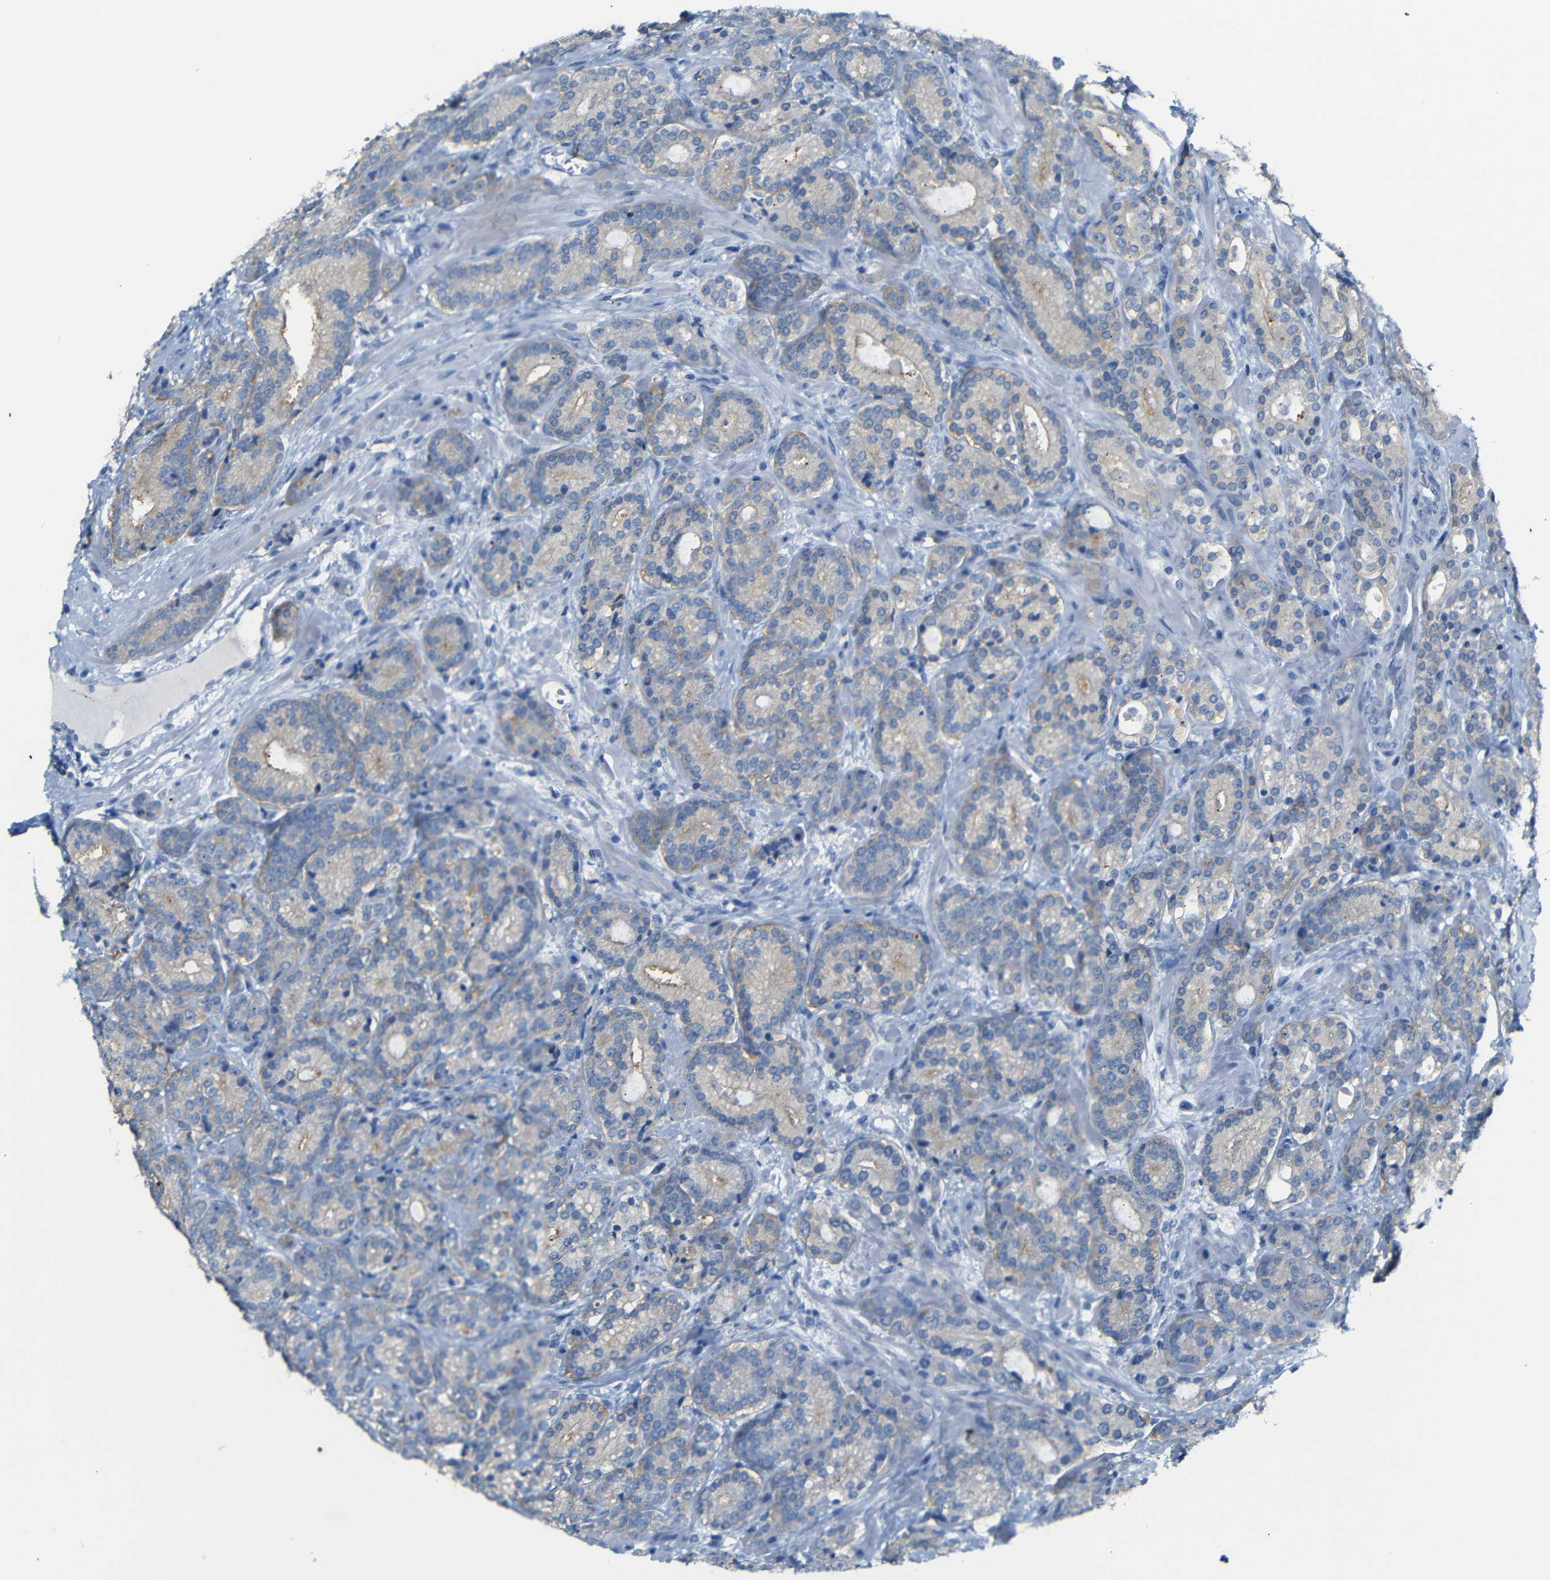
{"staining": {"intensity": "weak", "quantity": ">75%", "location": "cytoplasmic/membranous"}, "tissue": "prostate cancer", "cell_type": "Tumor cells", "image_type": "cancer", "snomed": [{"axis": "morphology", "description": "Adenocarcinoma, High grade"}, {"axis": "topography", "description": "Prostate"}], "caption": "Weak cytoplasmic/membranous expression for a protein is appreciated in about >75% of tumor cells of prostate cancer (adenocarcinoma (high-grade)) using IHC.", "gene": "FCRL1", "patient": {"sex": "male", "age": 61}}